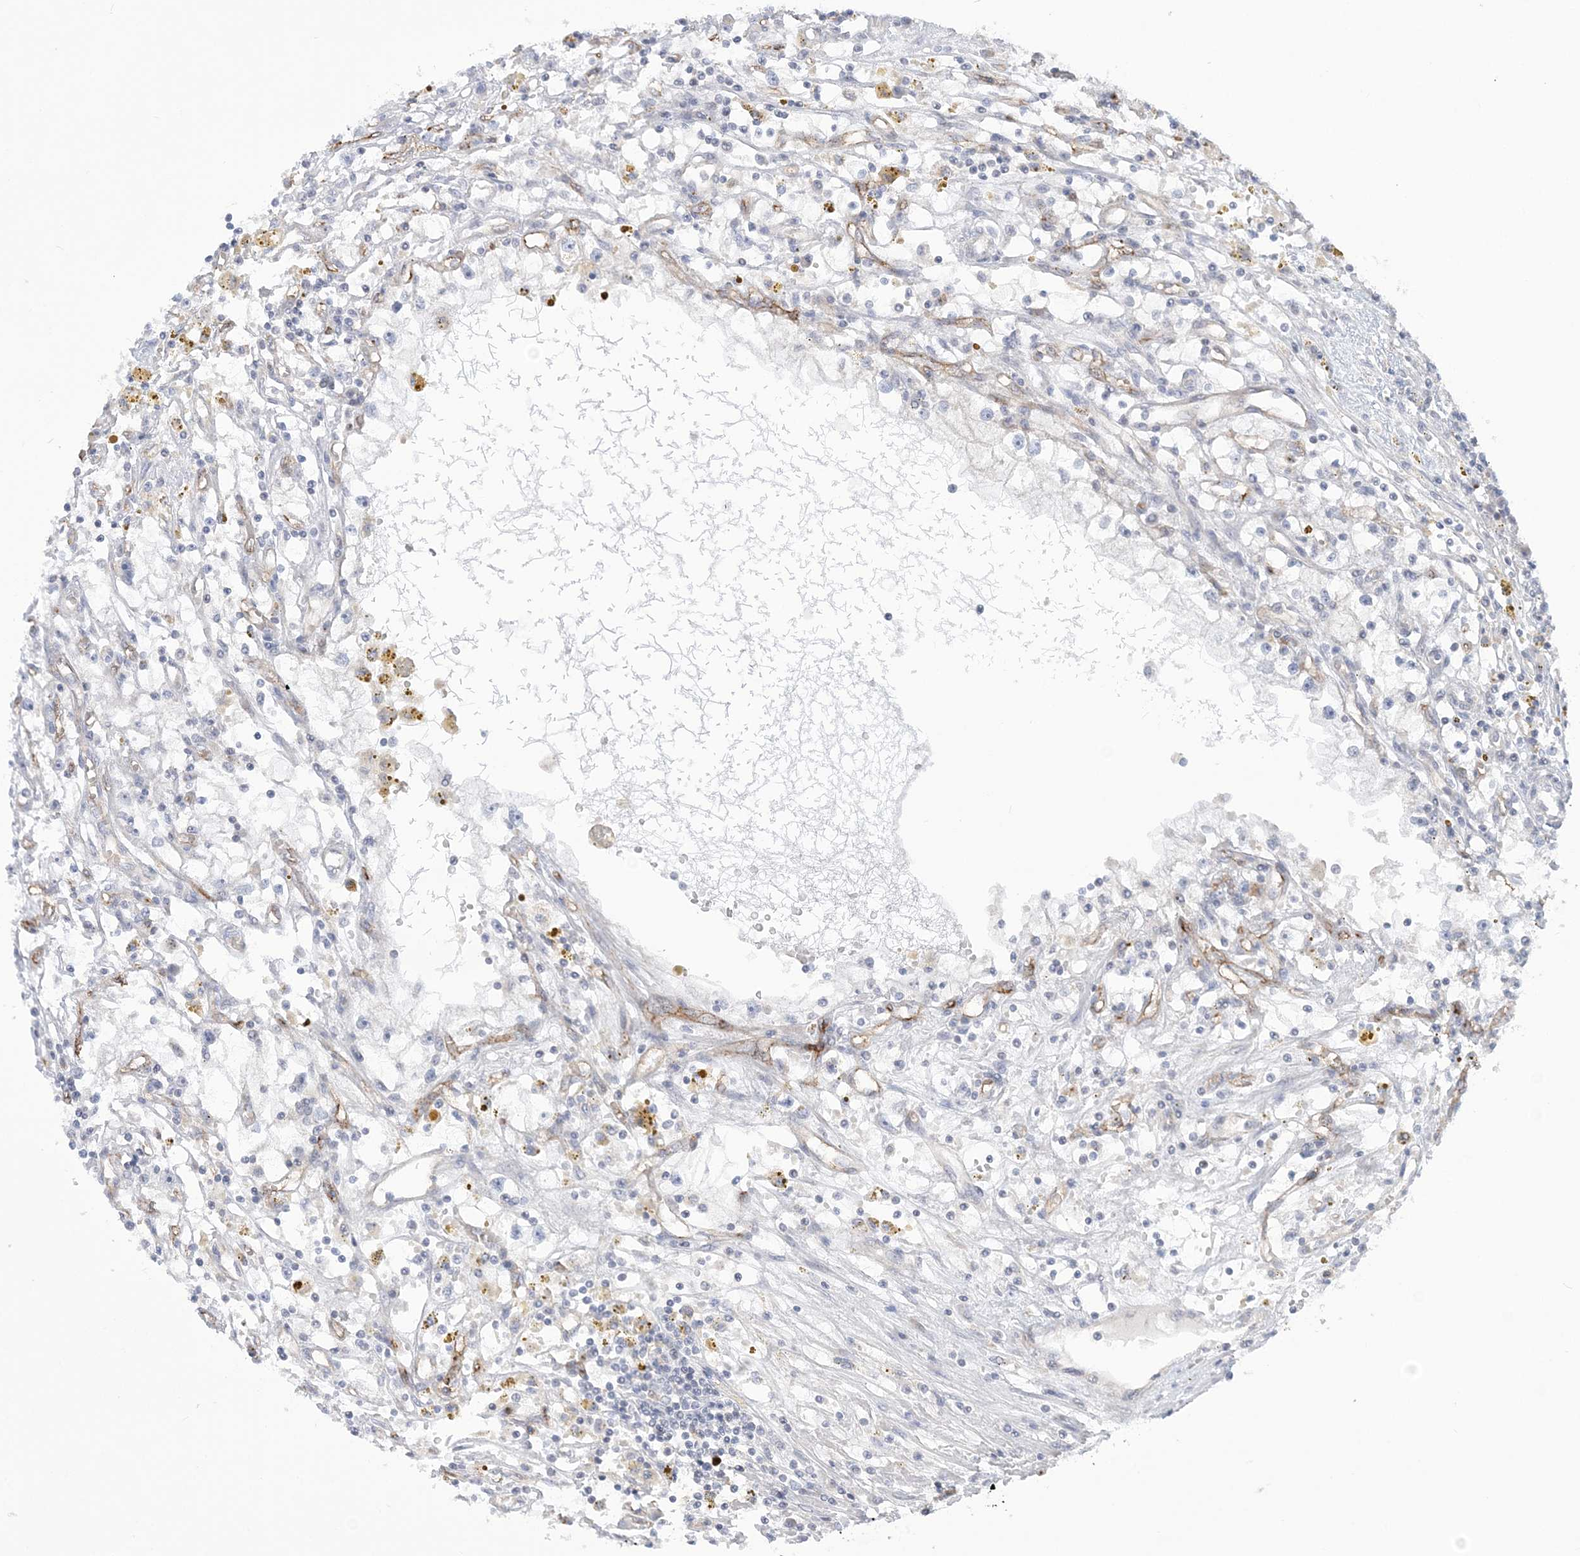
{"staining": {"intensity": "negative", "quantity": "none", "location": "none"}, "tissue": "renal cancer", "cell_type": "Tumor cells", "image_type": "cancer", "snomed": [{"axis": "morphology", "description": "Adenocarcinoma, NOS"}, {"axis": "topography", "description": "Kidney"}], "caption": "IHC micrograph of human adenocarcinoma (renal) stained for a protein (brown), which reveals no positivity in tumor cells.", "gene": "FARSB", "patient": {"sex": "male", "age": 56}}